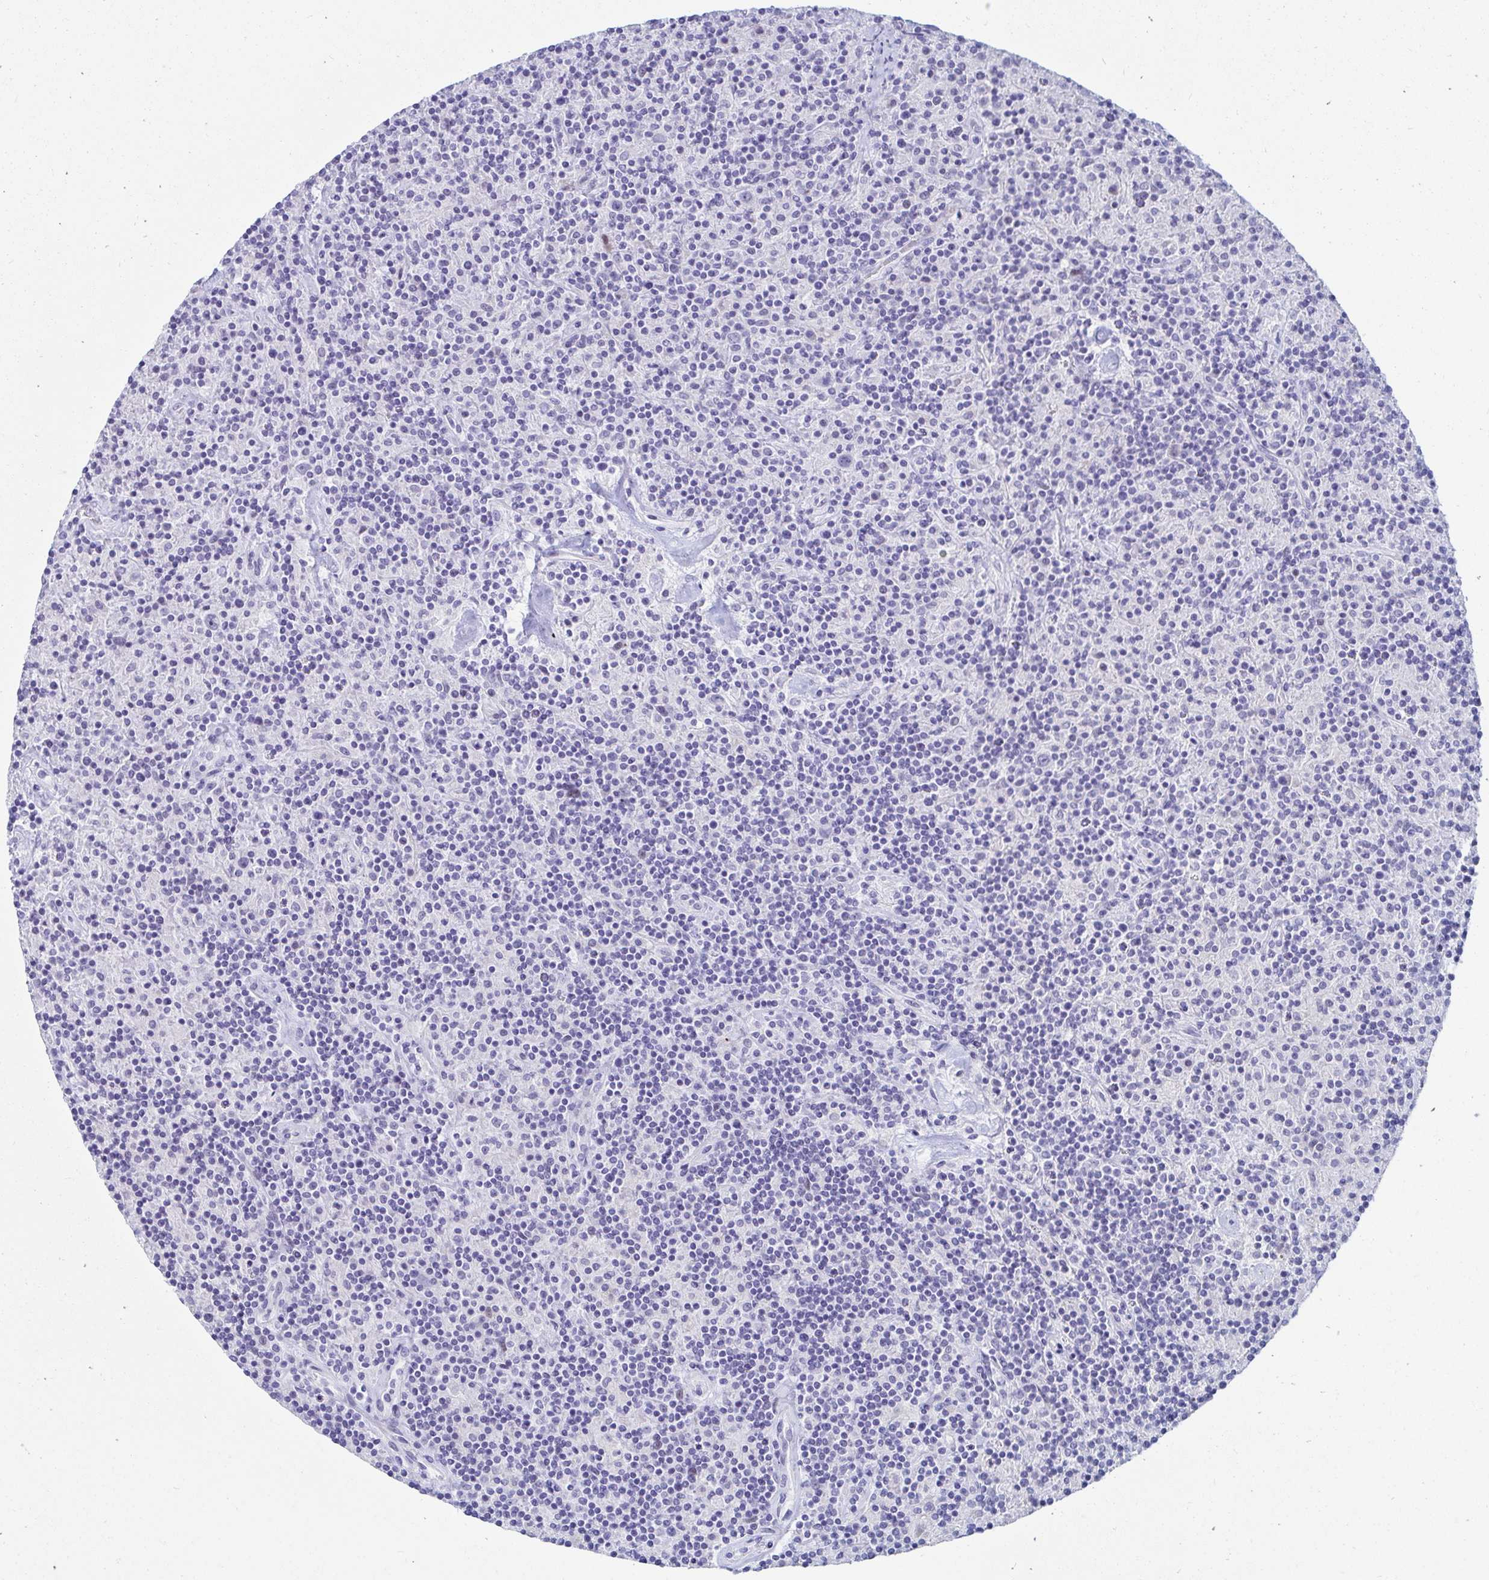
{"staining": {"intensity": "negative", "quantity": "none", "location": "none"}, "tissue": "lymphoma", "cell_type": "Tumor cells", "image_type": "cancer", "snomed": [{"axis": "morphology", "description": "Hodgkin's disease, NOS"}, {"axis": "topography", "description": "Lymph node"}], "caption": "Tumor cells show no significant protein expression in lymphoma.", "gene": "OR10K1", "patient": {"sex": "male", "age": 70}}